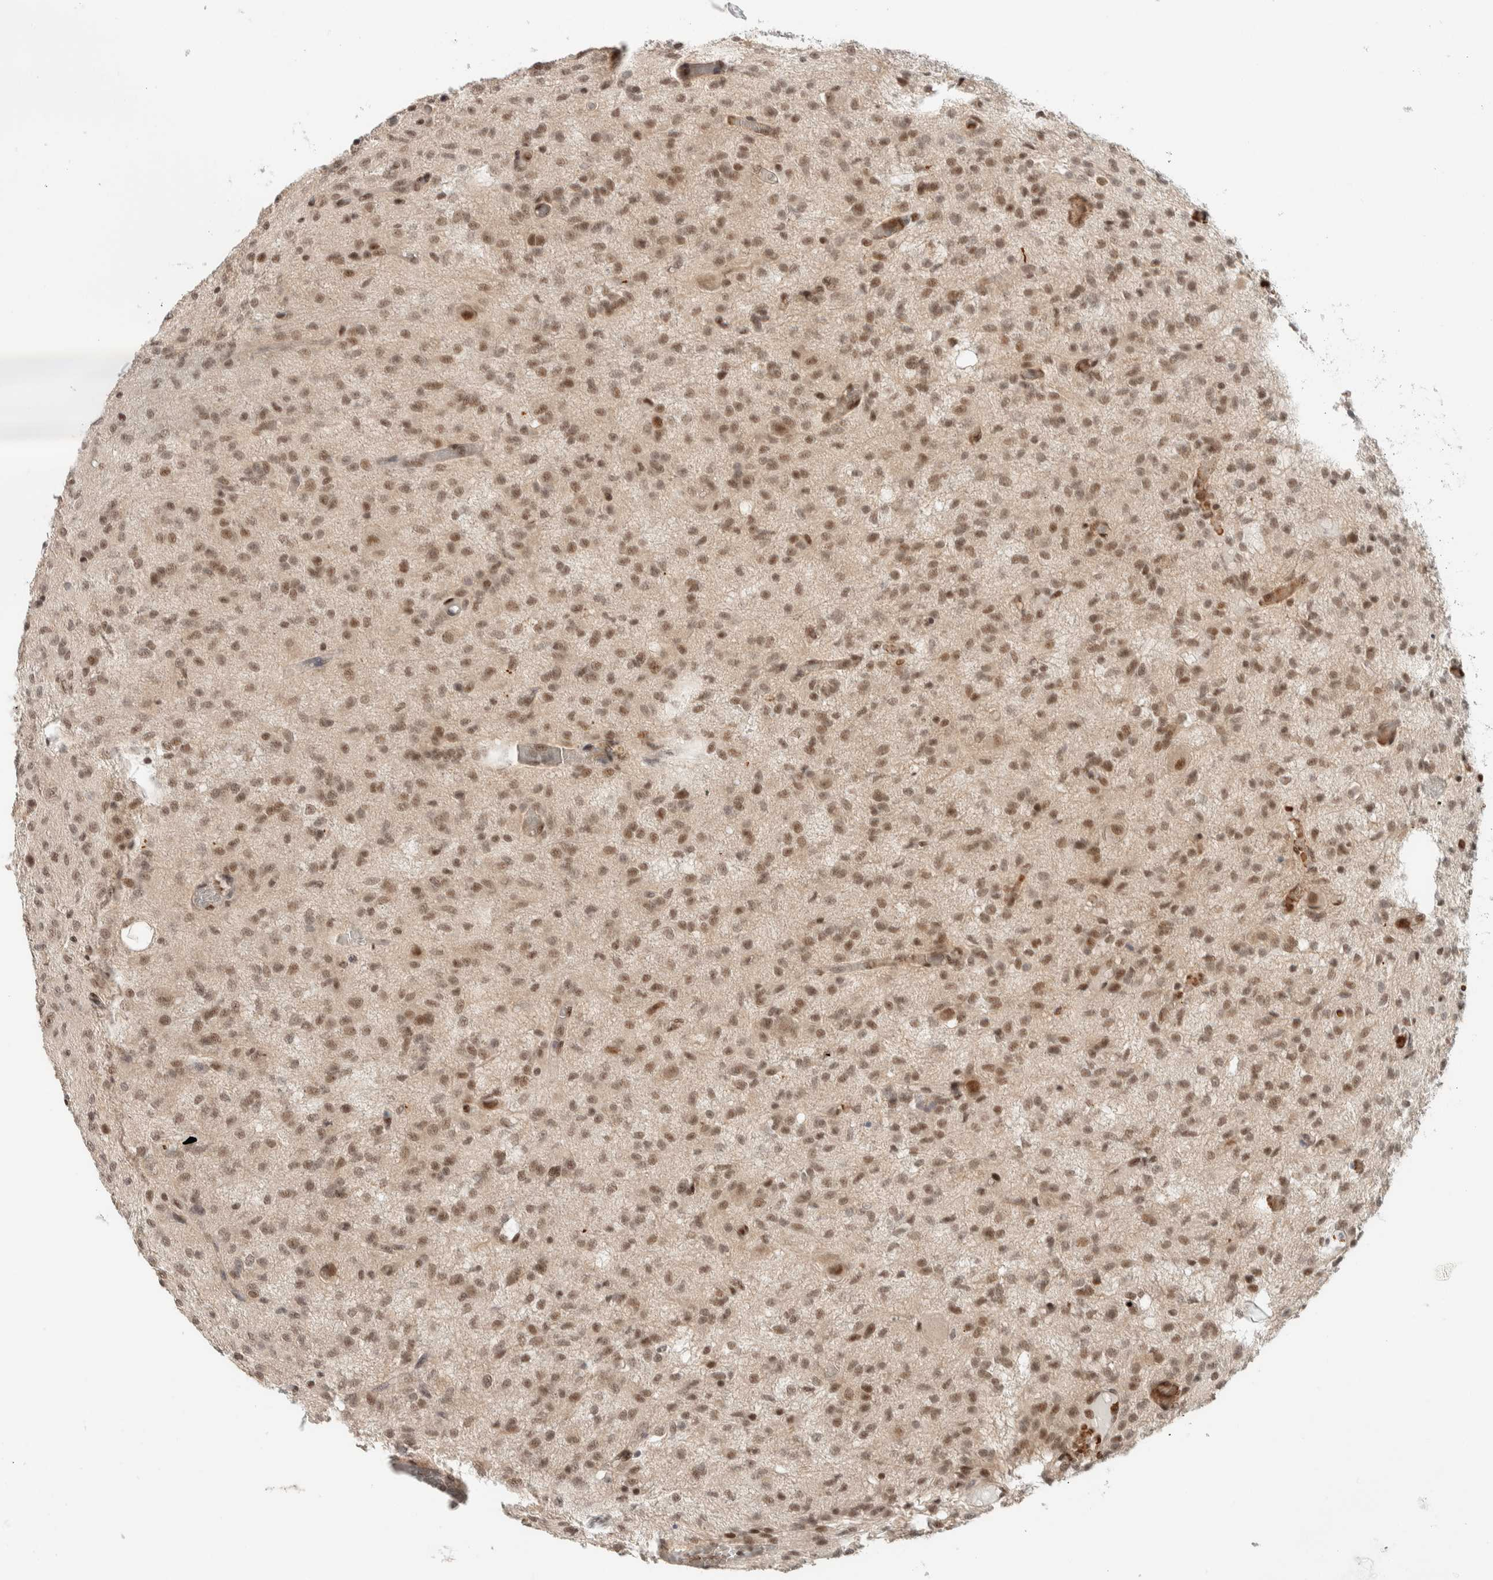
{"staining": {"intensity": "moderate", "quantity": ">75%", "location": "nuclear"}, "tissue": "glioma", "cell_type": "Tumor cells", "image_type": "cancer", "snomed": [{"axis": "morphology", "description": "Glioma, malignant, High grade"}, {"axis": "topography", "description": "Brain"}], "caption": "Immunohistochemistry histopathology image of neoplastic tissue: human glioma stained using immunohistochemistry (IHC) displays medium levels of moderate protein expression localized specifically in the nuclear of tumor cells, appearing as a nuclear brown color.", "gene": "ZBTB2", "patient": {"sex": "female", "age": 59}}